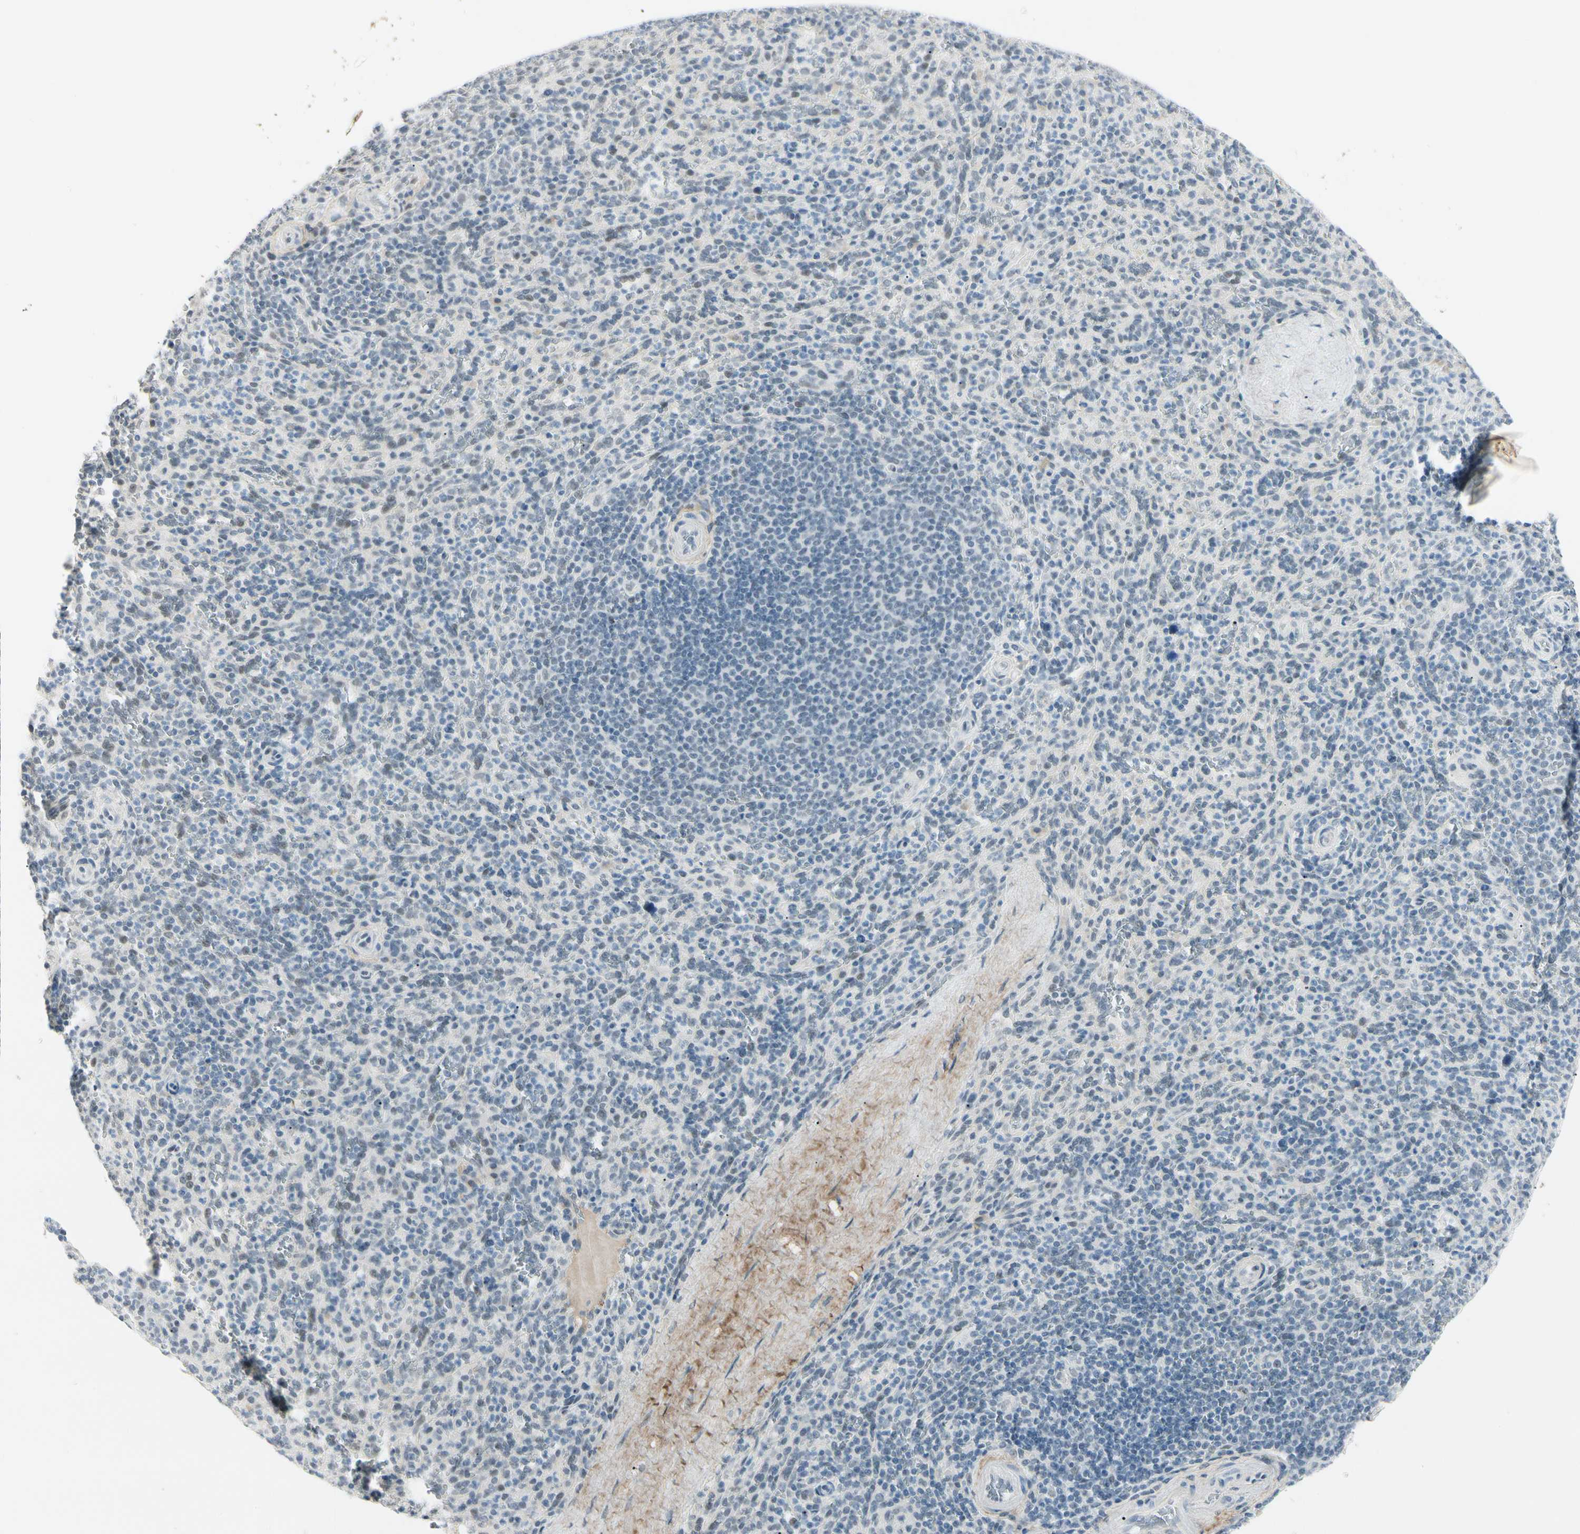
{"staining": {"intensity": "weak", "quantity": "<25%", "location": "nuclear"}, "tissue": "spleen", "cell_type": "Cells in red pulp", "image_type": "normal", "snomed": [{"axis": "morphology", "description": "Normal tissue, NOS"}, {"axis": "topography", "description": "Spleen"}], "caption": "A high-resolution histopathology image shows IHC staining of normal spleen, which demonstrates no significant staining in cells in red pulp.", "gene": "ASPN", "patient": {"sex": "male", "age": 36}}